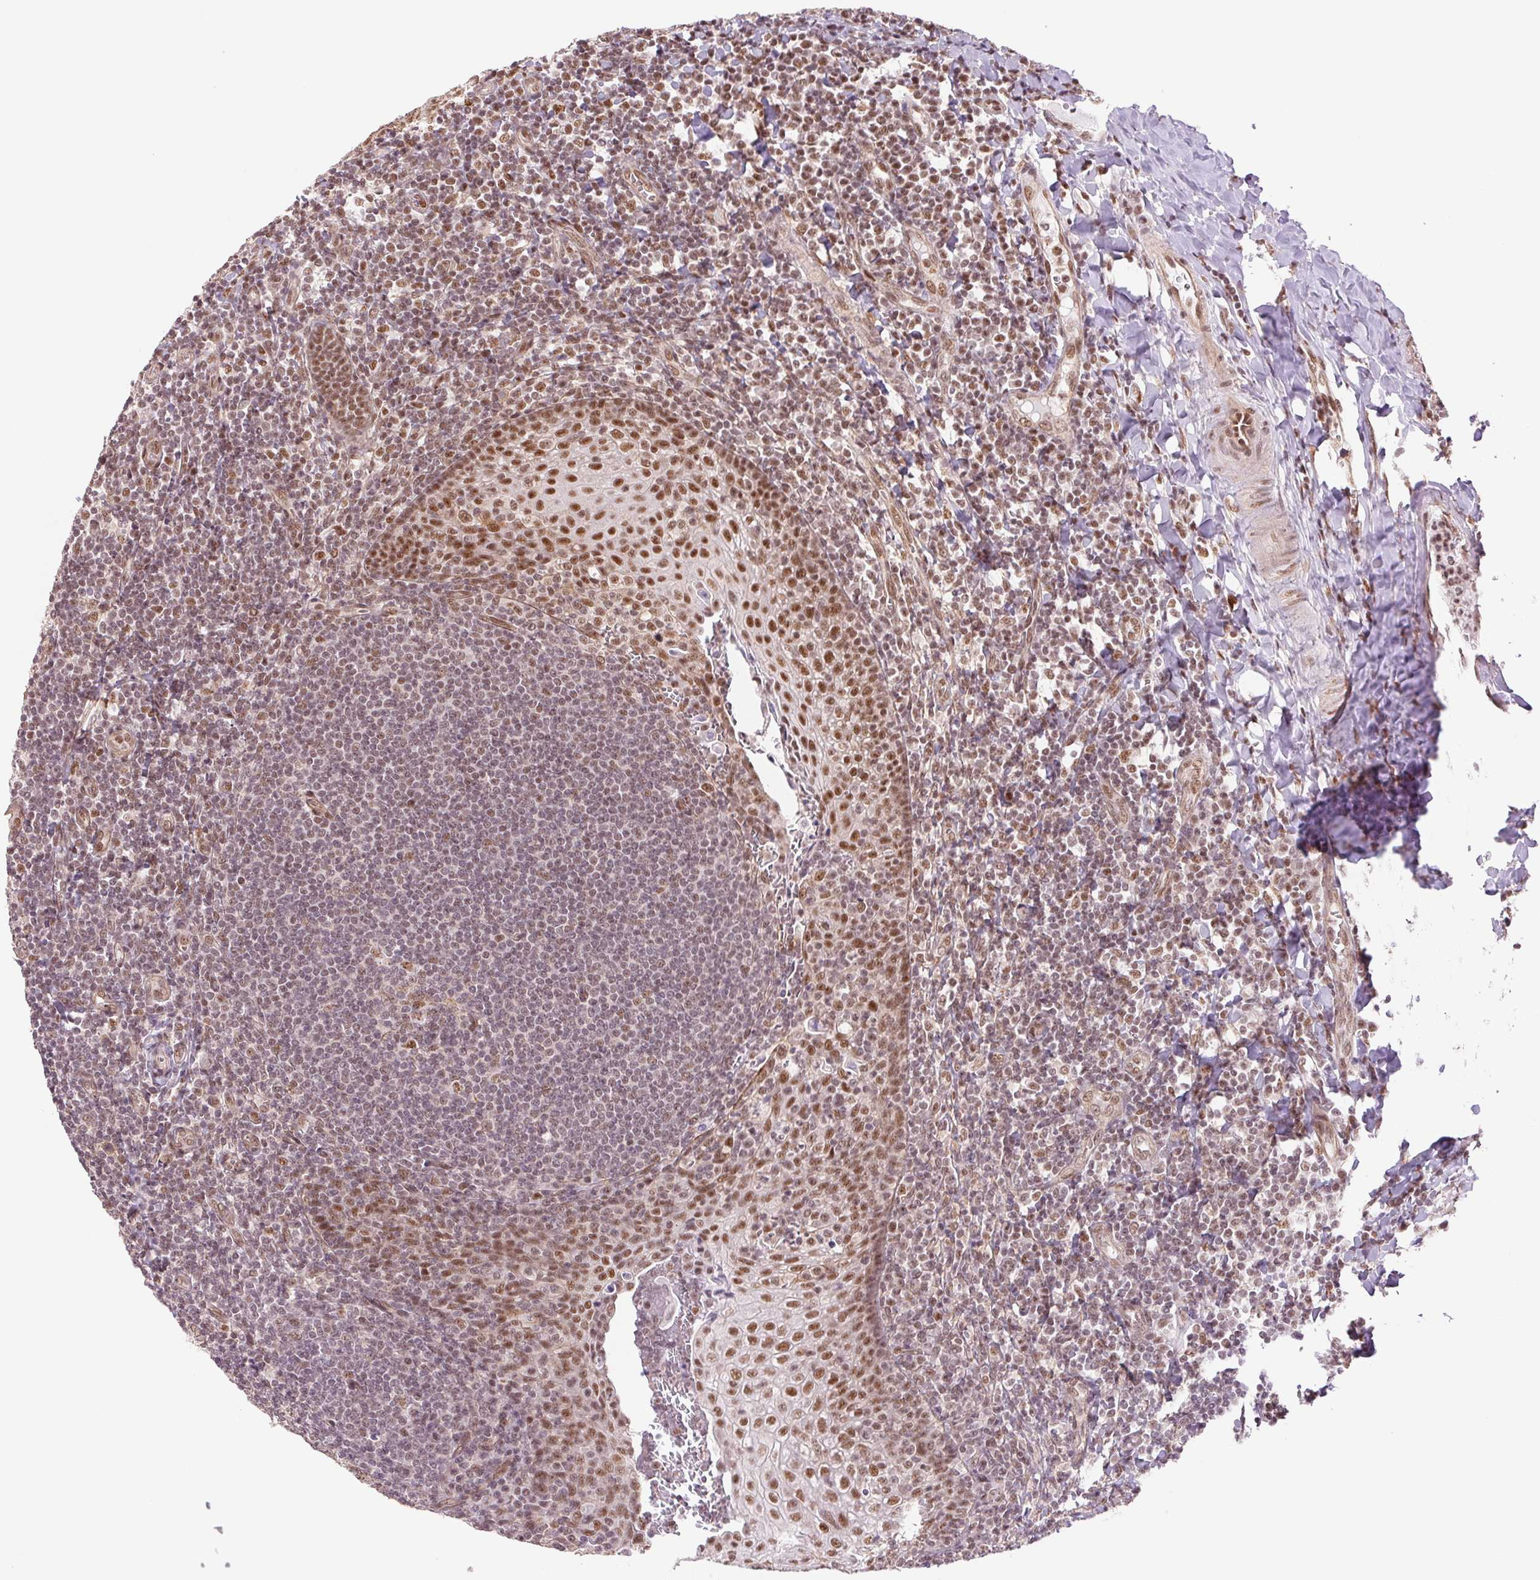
{"staining": {"intensity": "moderate", "quantity": "25%-75%", "location": "nuclear"}, "tissue": "tonsil", "cell_type": "Germinal center cells", "image_type": "normal", "snomed": [{"axis": "morphology", "description": "Normal tissue, NOS"}, {"axis": "morphology", "description": "Inflammation, NOS"}, {"axis": "topography", "description": "Tonsil"}], "caption": "A photomicrograph showing moderate nuclear positivity in about 25%-75% of germinal center cells in unremarkable tonsil, as visualized by brown immunohistochemical staining.", "gene": "CWC25", "patient": {"sex": "female", "age": 31}}